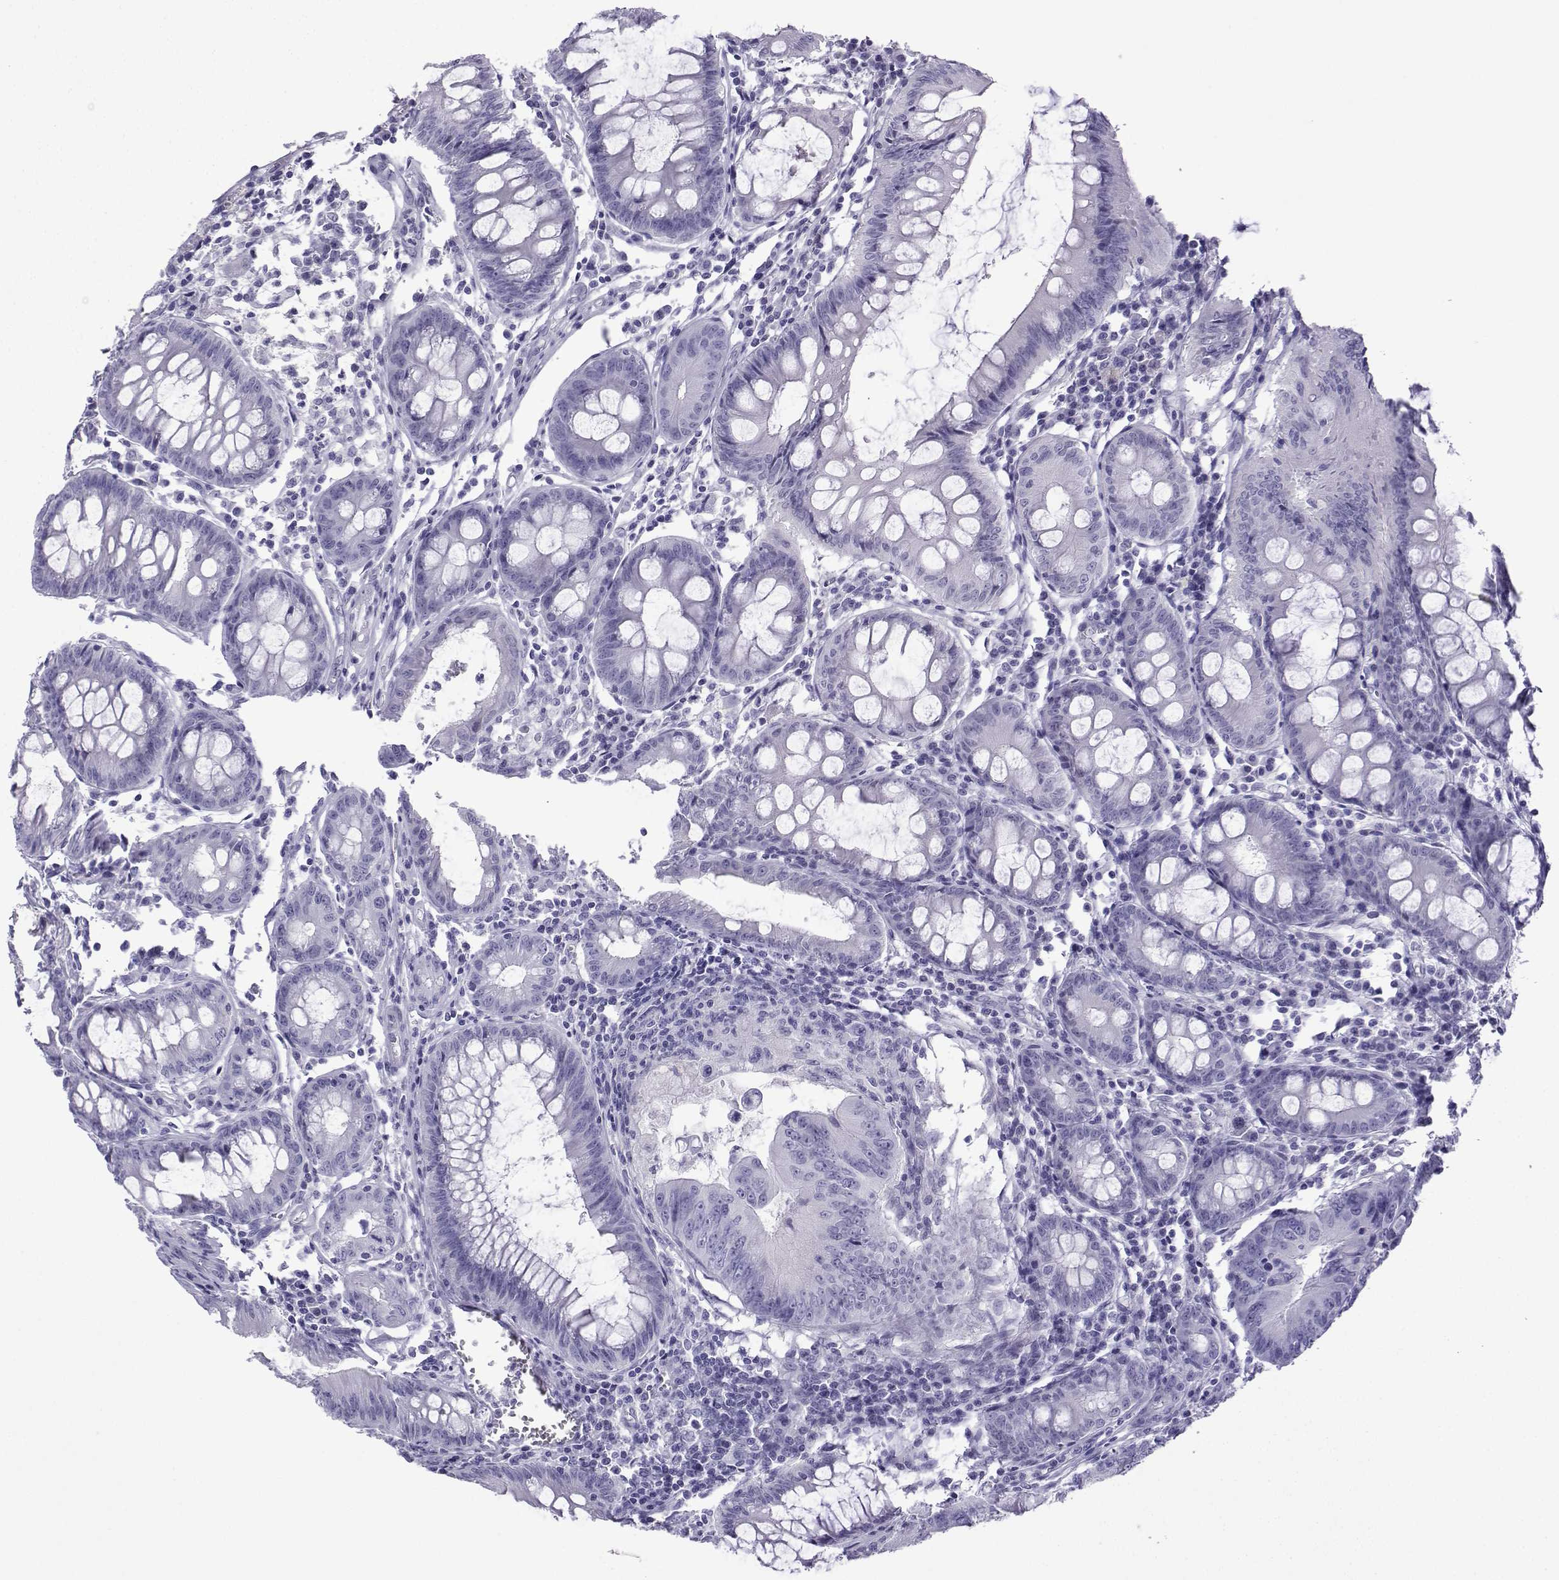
{"staining": {"intensity": "negative", "quantity": "none", "location": "none"}, "tissue": "colorectal cancer", "cell_type": "Tumor cells", "image_type": "cancer", "snomed": [{"axis": "morphology", "description": "Adenocarcinoma, NOS"}, {"axis": "topography", "description": "Colon"}], "caption": "High magnification brightfield microscopy of colorectal cancer stained with DAB (3,3'-diaminobenzidine) (brown) and counterstained with hematoxylin (blue): tumor cells show no significant positivity.", "gene": "TRIM46", "patient": {"sex": "female", "age": 87}}